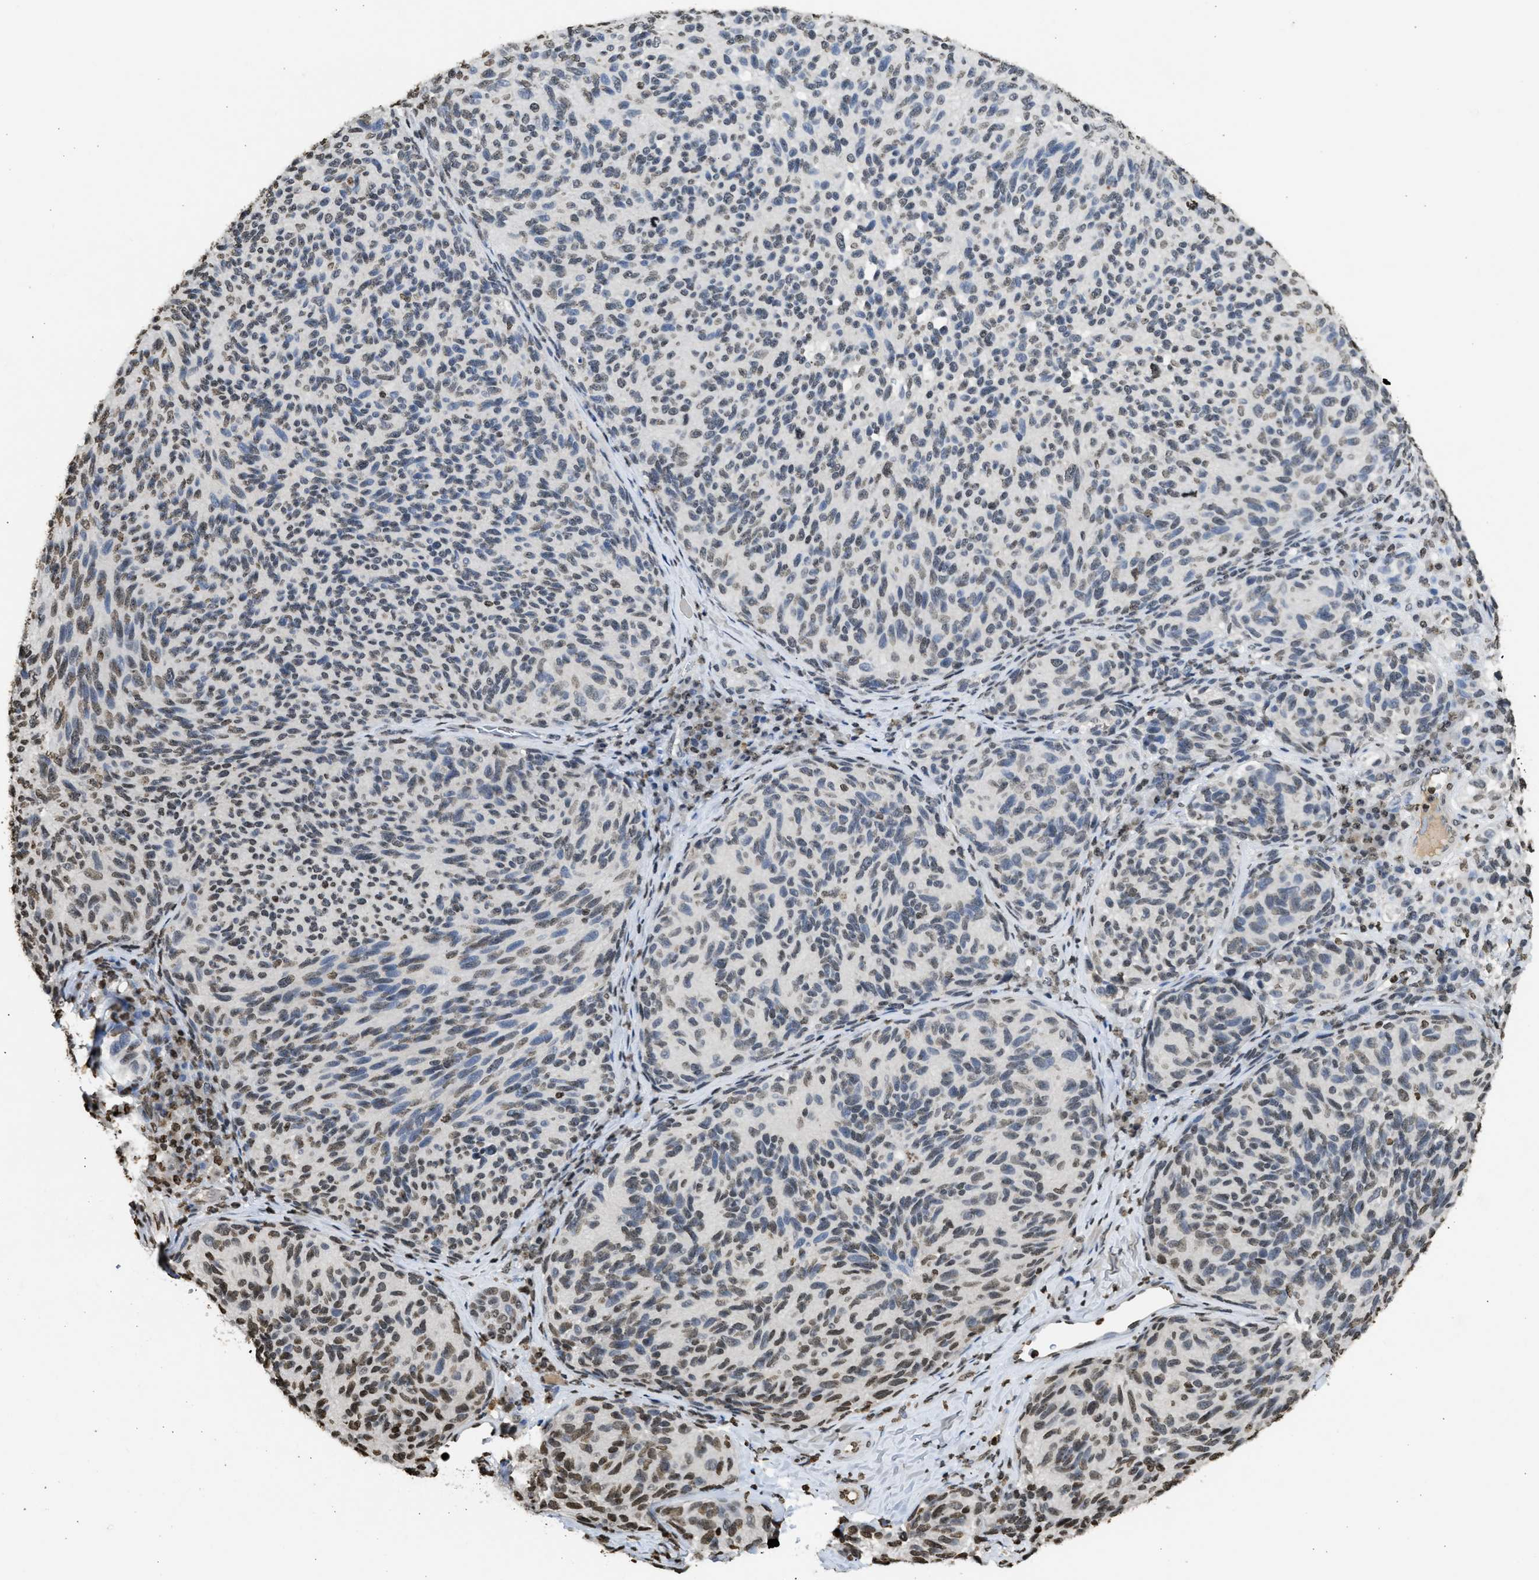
{"staining": {"intensity": "weak", "quantity": "25%-75%", "location": "nuclear"}, "tissue": "melanoma", "cell_type": "Tumor cells", "image_type": "cancer", "snomed": [{"axis": "morphology", "description": "Malignant melanoma, NOS"}, {"axis": "topography", "description": "Skin"}], "caption": "This is an image of IHC staining of malignant melanoma, which shows weak expression in the nuclear of tumor cells.", "gene": "RRAGC", "patient": {"sex": "female", "age": 73}}